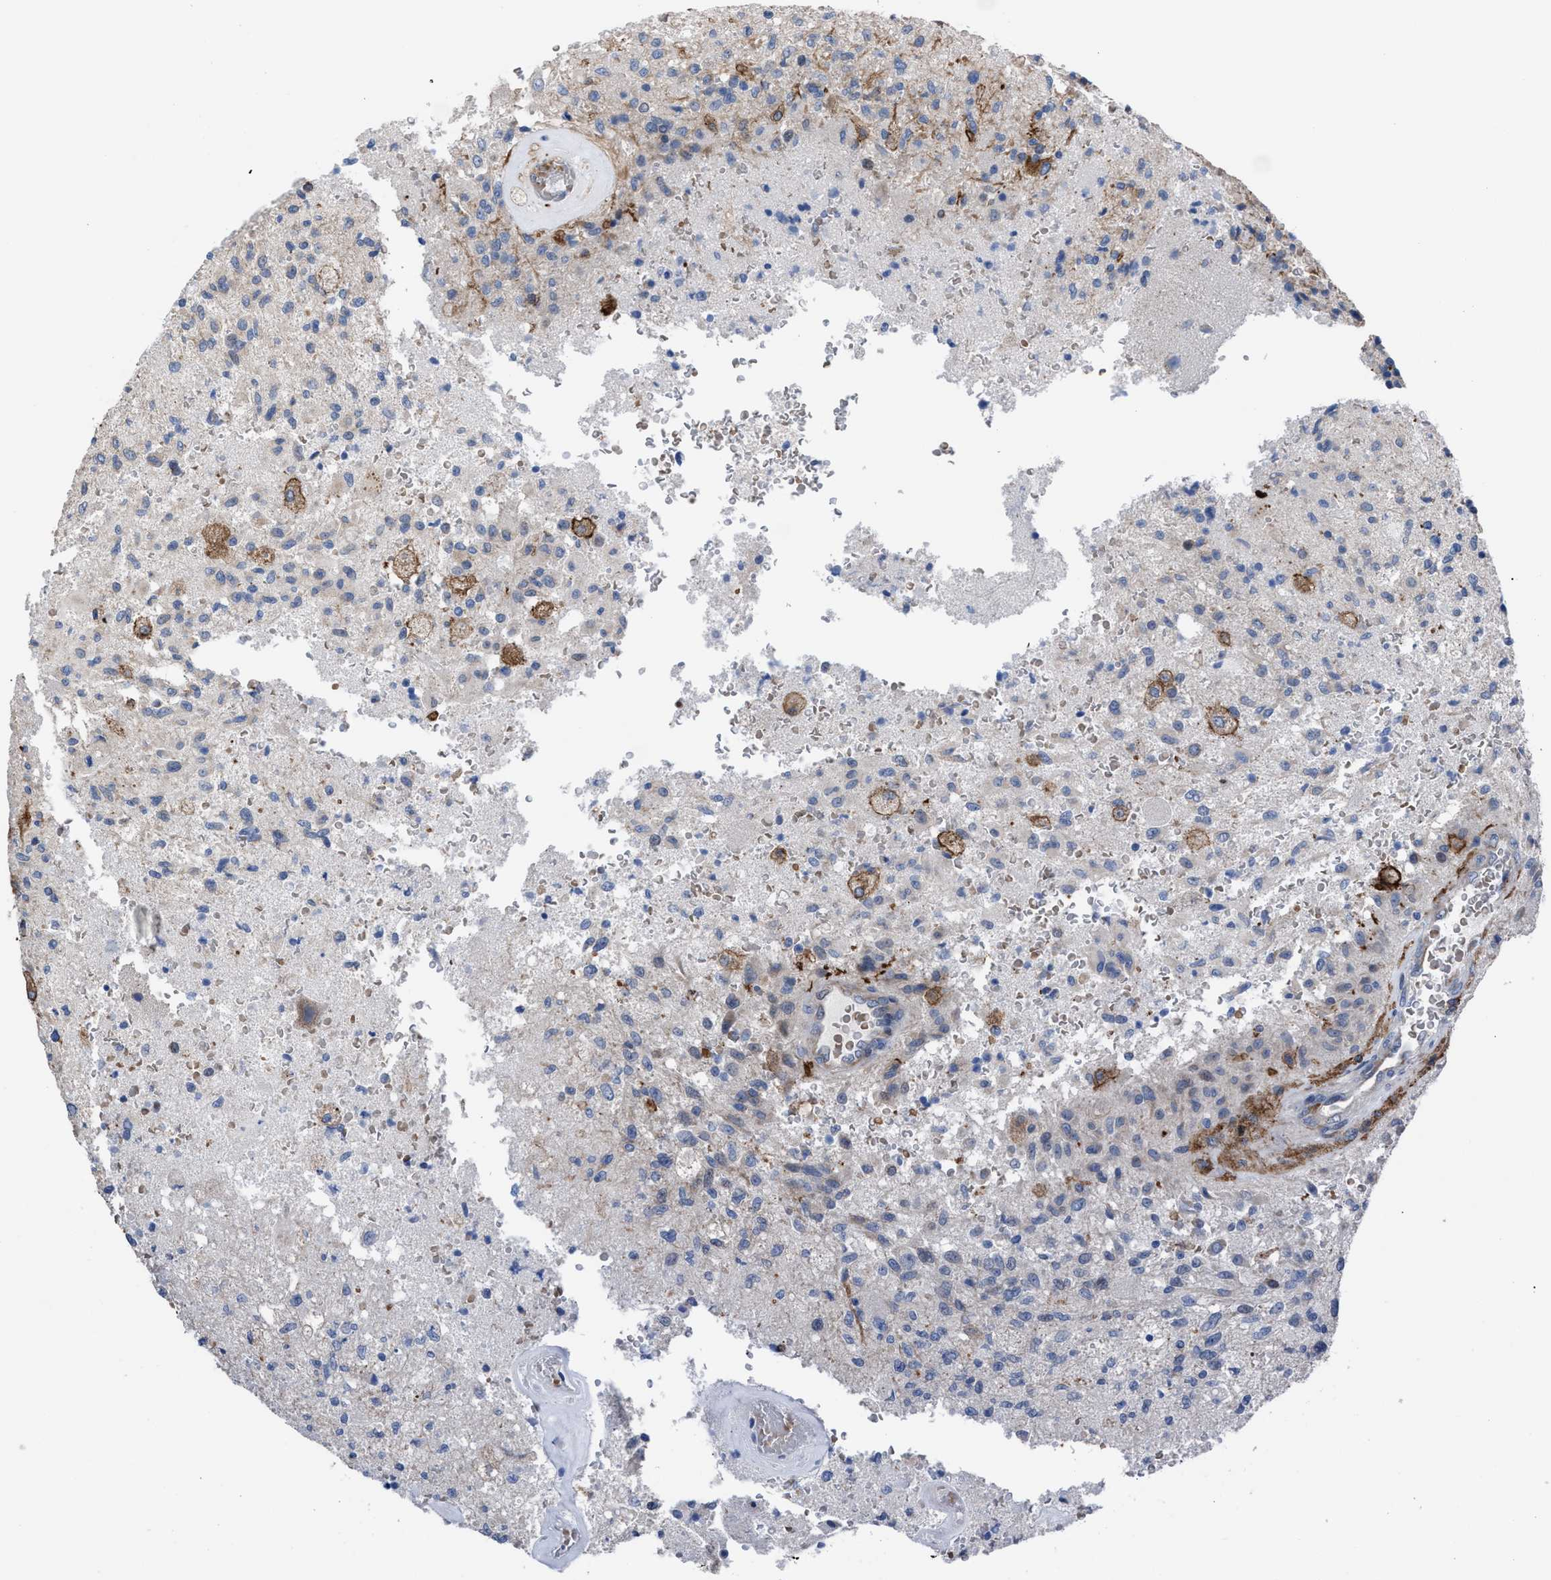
{"staining": {"intensity": "negative", "quantity": "none", "location": "none"}, "tissue": "glioma", "cell_type": "Tumor cells", "image_type": "cancer", "snomed": [{"axis": "morphology", "description": "Normal tissue, NOS"}, {"axis": "morphology", "description": "Glioma, malignant, High grade"}, {"axis": "topography", "description": "Cerebral cortex"}], "caption": "Immunohistochemistry (IHC) photomicrograph of human glioma stained for a protein (brown), which exhibits no staining in tumor cells. Brightfield microscopy of immunohistochemistry stained with DAB (brown) and hematoxylin (blue), captured at high magnification.", "gene": "SLC47A1", "patient": {"sex": "male", "age": 77}}